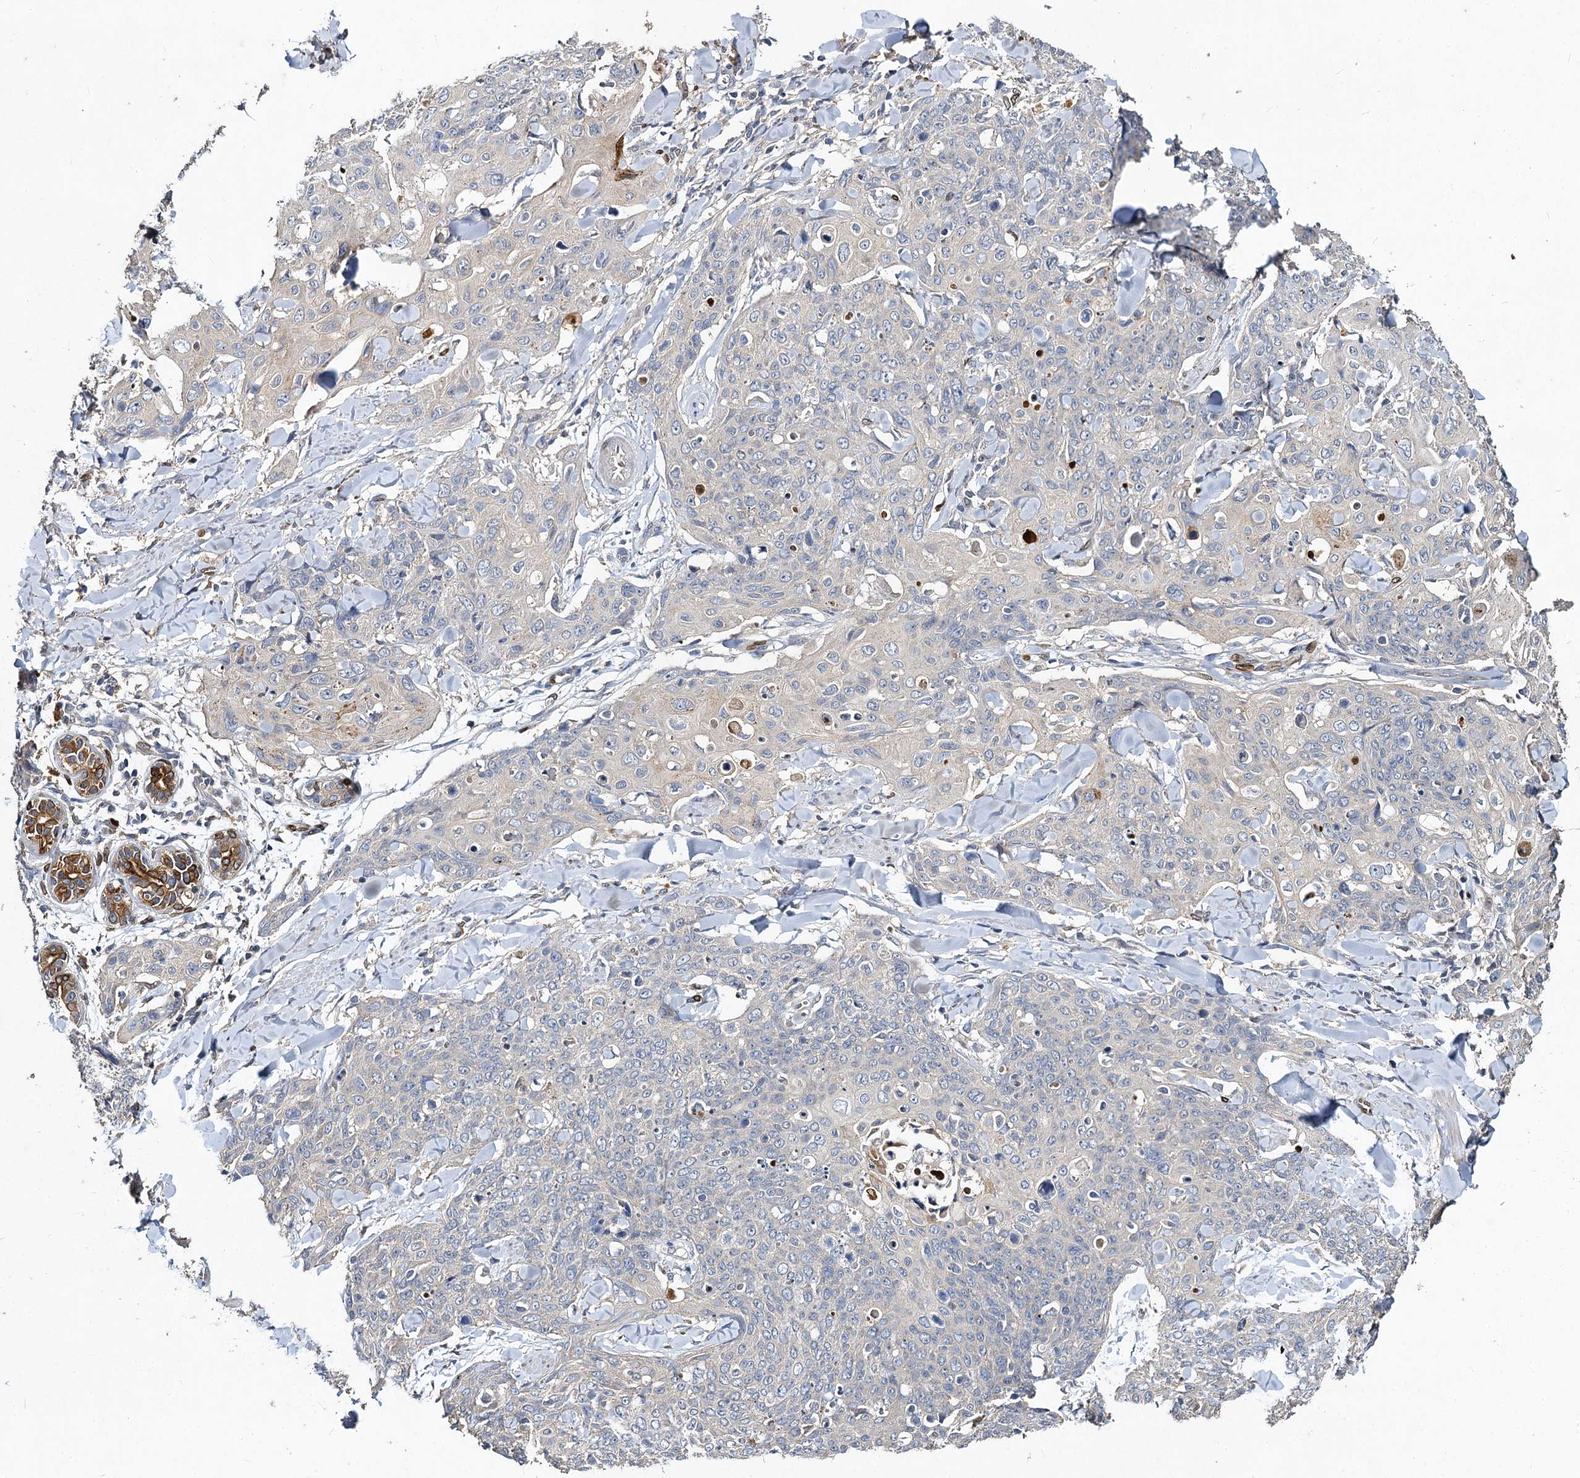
{"staining": {"intensity": "negative", "quantity": "none", "location": "none"}, "tissue": "skin cancer", "cell_type": "Tumor cells", "image_type": "cancer", "snomed": [{"axis": "morphology", "description": "Squamous cell carcinoma, NOS"}, {"axis": "topography", "description": "Skin"}, {"axis": "topography", "description": "Vulva"}], "caption": "Tumor cells are negative for brown protein staining in skin squamous cell carcinoma. (Stains: DAB (3,3'-diaminobenzidine) IHC with hematoxylin counter stain, Microscopy: brightfield microscopy at high magnification).", "gene": "SLC11A2", "patient": {"sex": "female", "age": 85}}